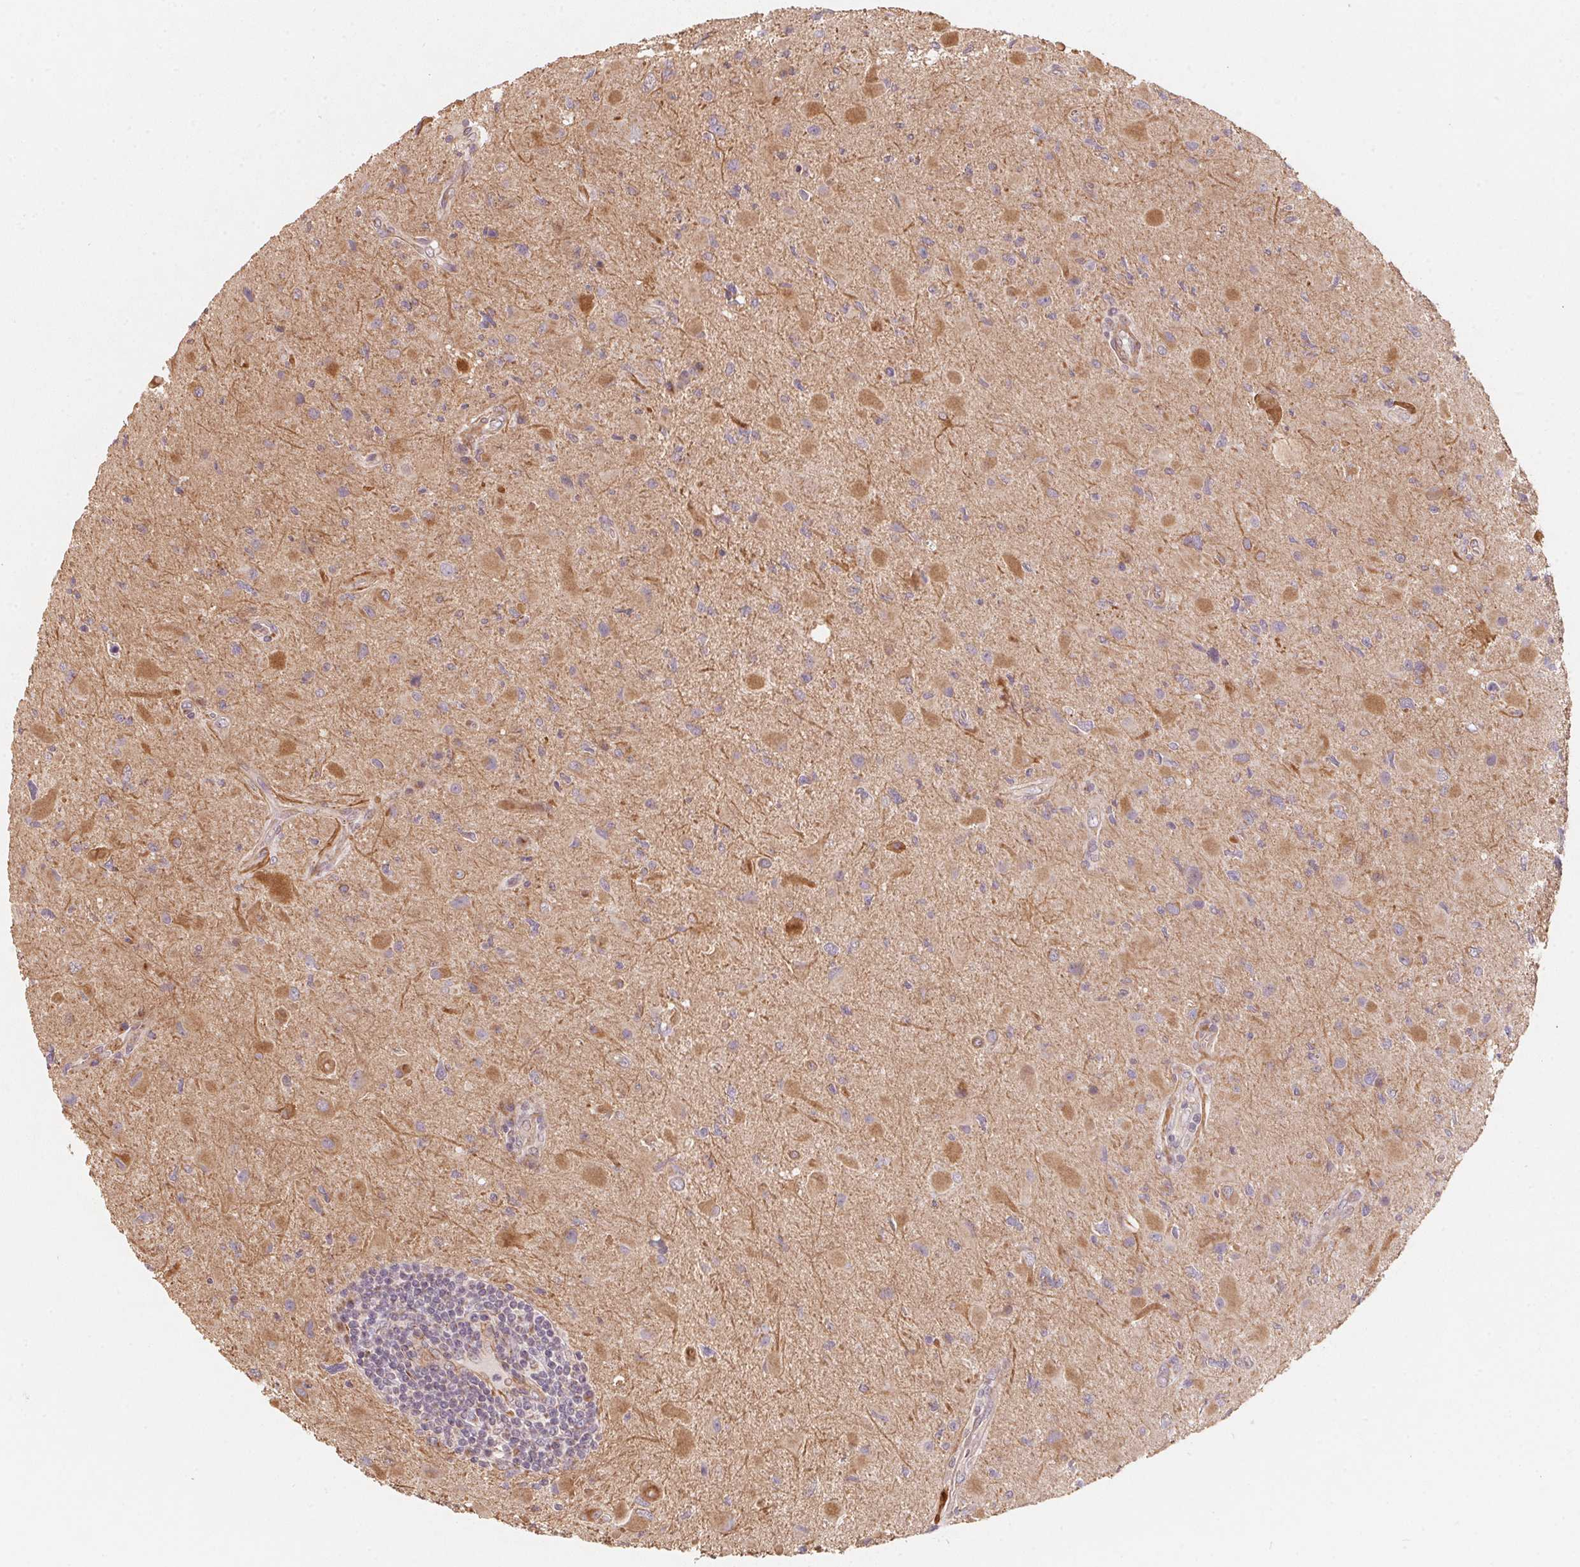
{"staining": {"intensity": "weak", "quantity": "<25%", "location": "cytoplasmic/membranous"}, "tissue": "glioma", "cell_type": "Tumor cells", "image_type": "cancer", "snomed": [{"axis": "morphology", "description": "Glioma, malignant, Low grade"}, {"axis": "topography", "description": "Brain"}], "caption": "This is an immunohistochemistry (IHC) image of glioma. There is no staining in tumor cells.", "gene": "TSPAN12", "patient": {"sex": "female", "age": 32}}